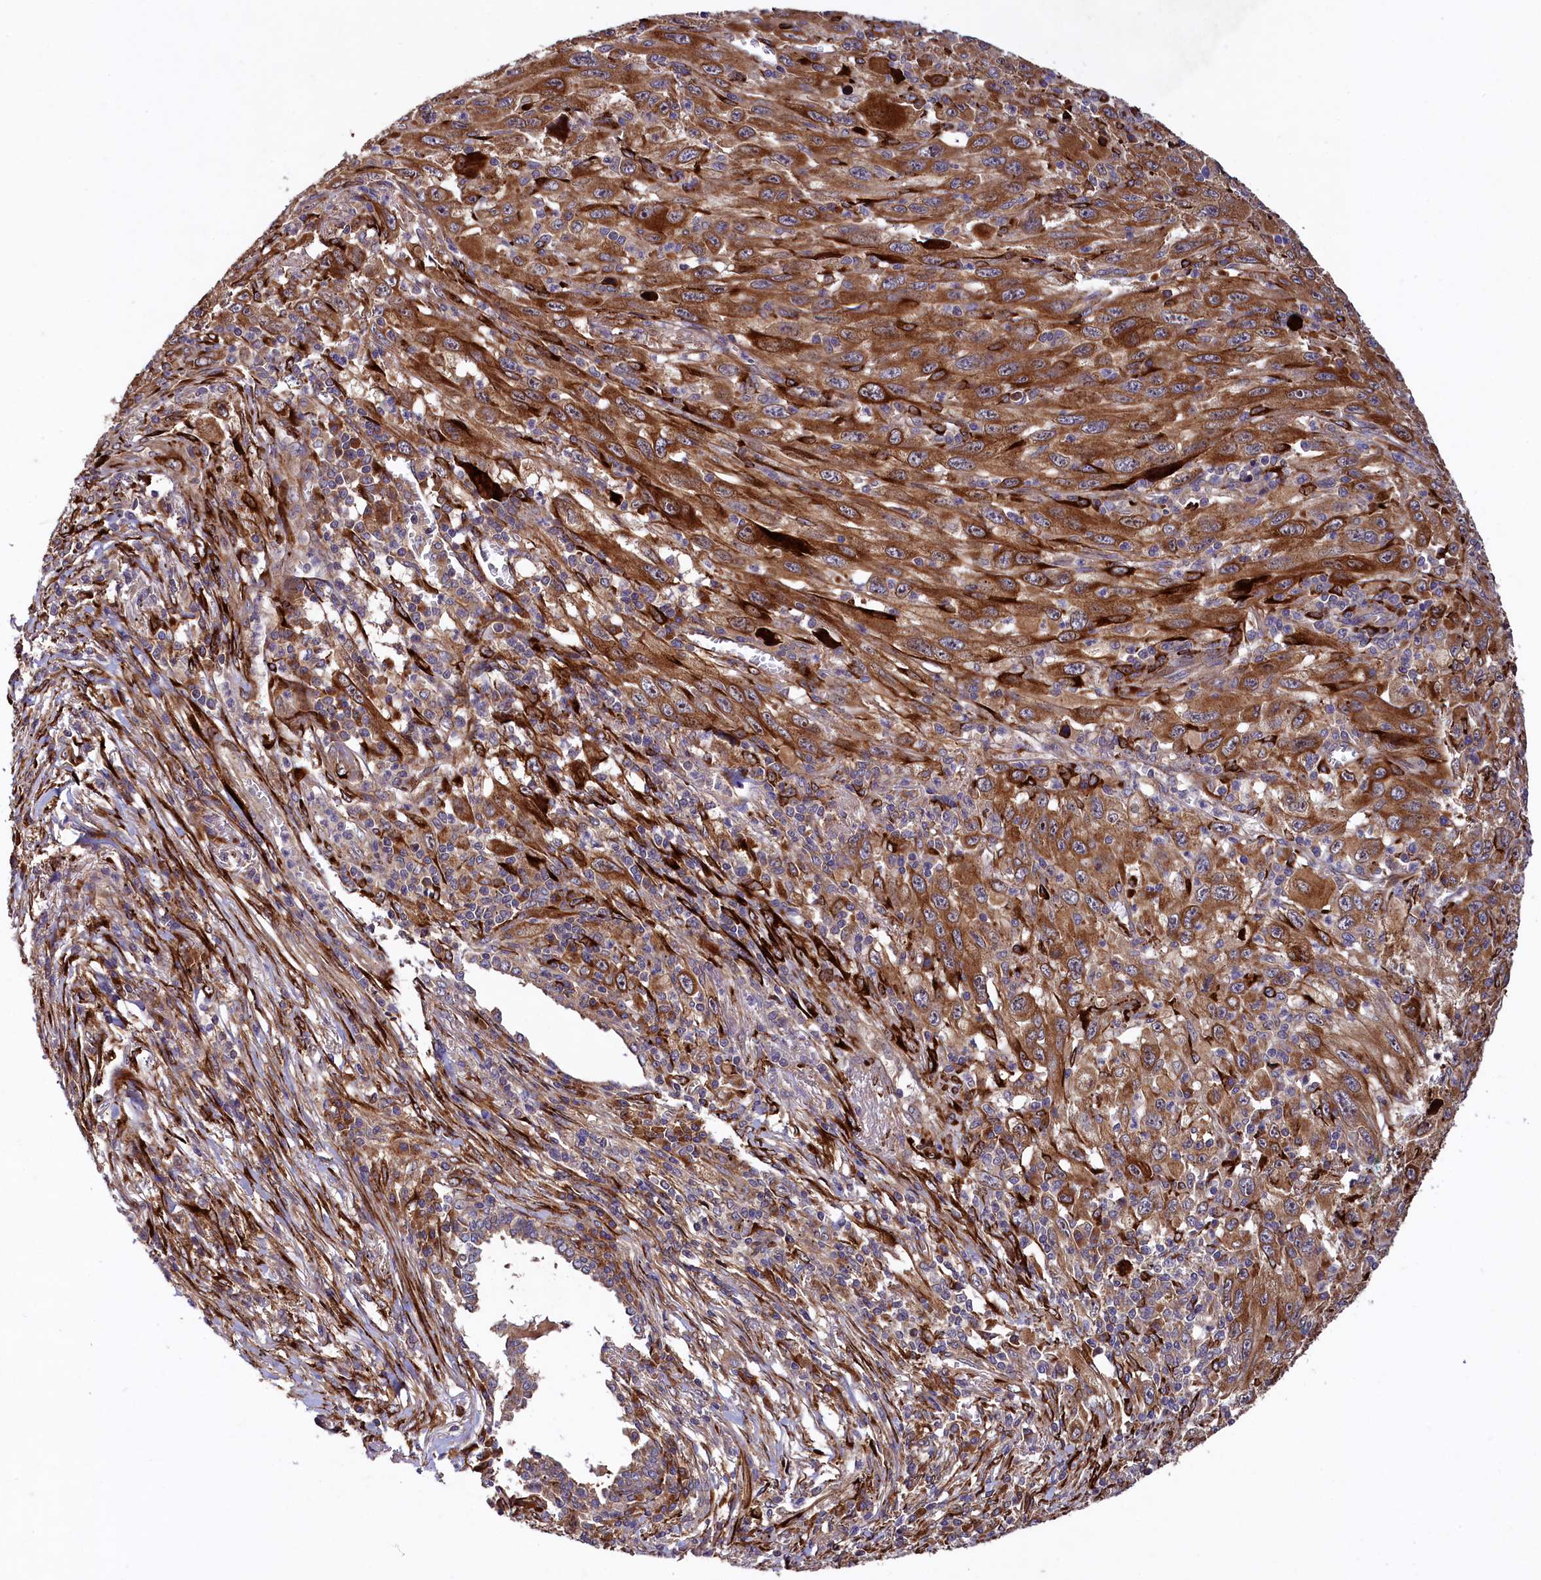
{"staining": {"intensity": "strong", "quantity": ">75%", "location": "cytoplasmic/membranous"}, "tissue": "melanoma", "cell_type": "Tumor cells", "image_type": "cancer", "snomed": [{"axis": "morphology", "description": "Malignant melanoma, Metastatic site"}, {"axis": "topography", "description": "Skin"}], "caption": "Immunohistochemistry micrograph of neoplastic tissue: melanoma stained using immunohistochemistry reveals high levels of strong protein expression localized specifically in the cytoplasmic/membranous of tumor cells, appearing as a cytoplasmic/membranous brown color.", "gene": "ARRDC4", "patient": {"sex": "female", "age": 56}}